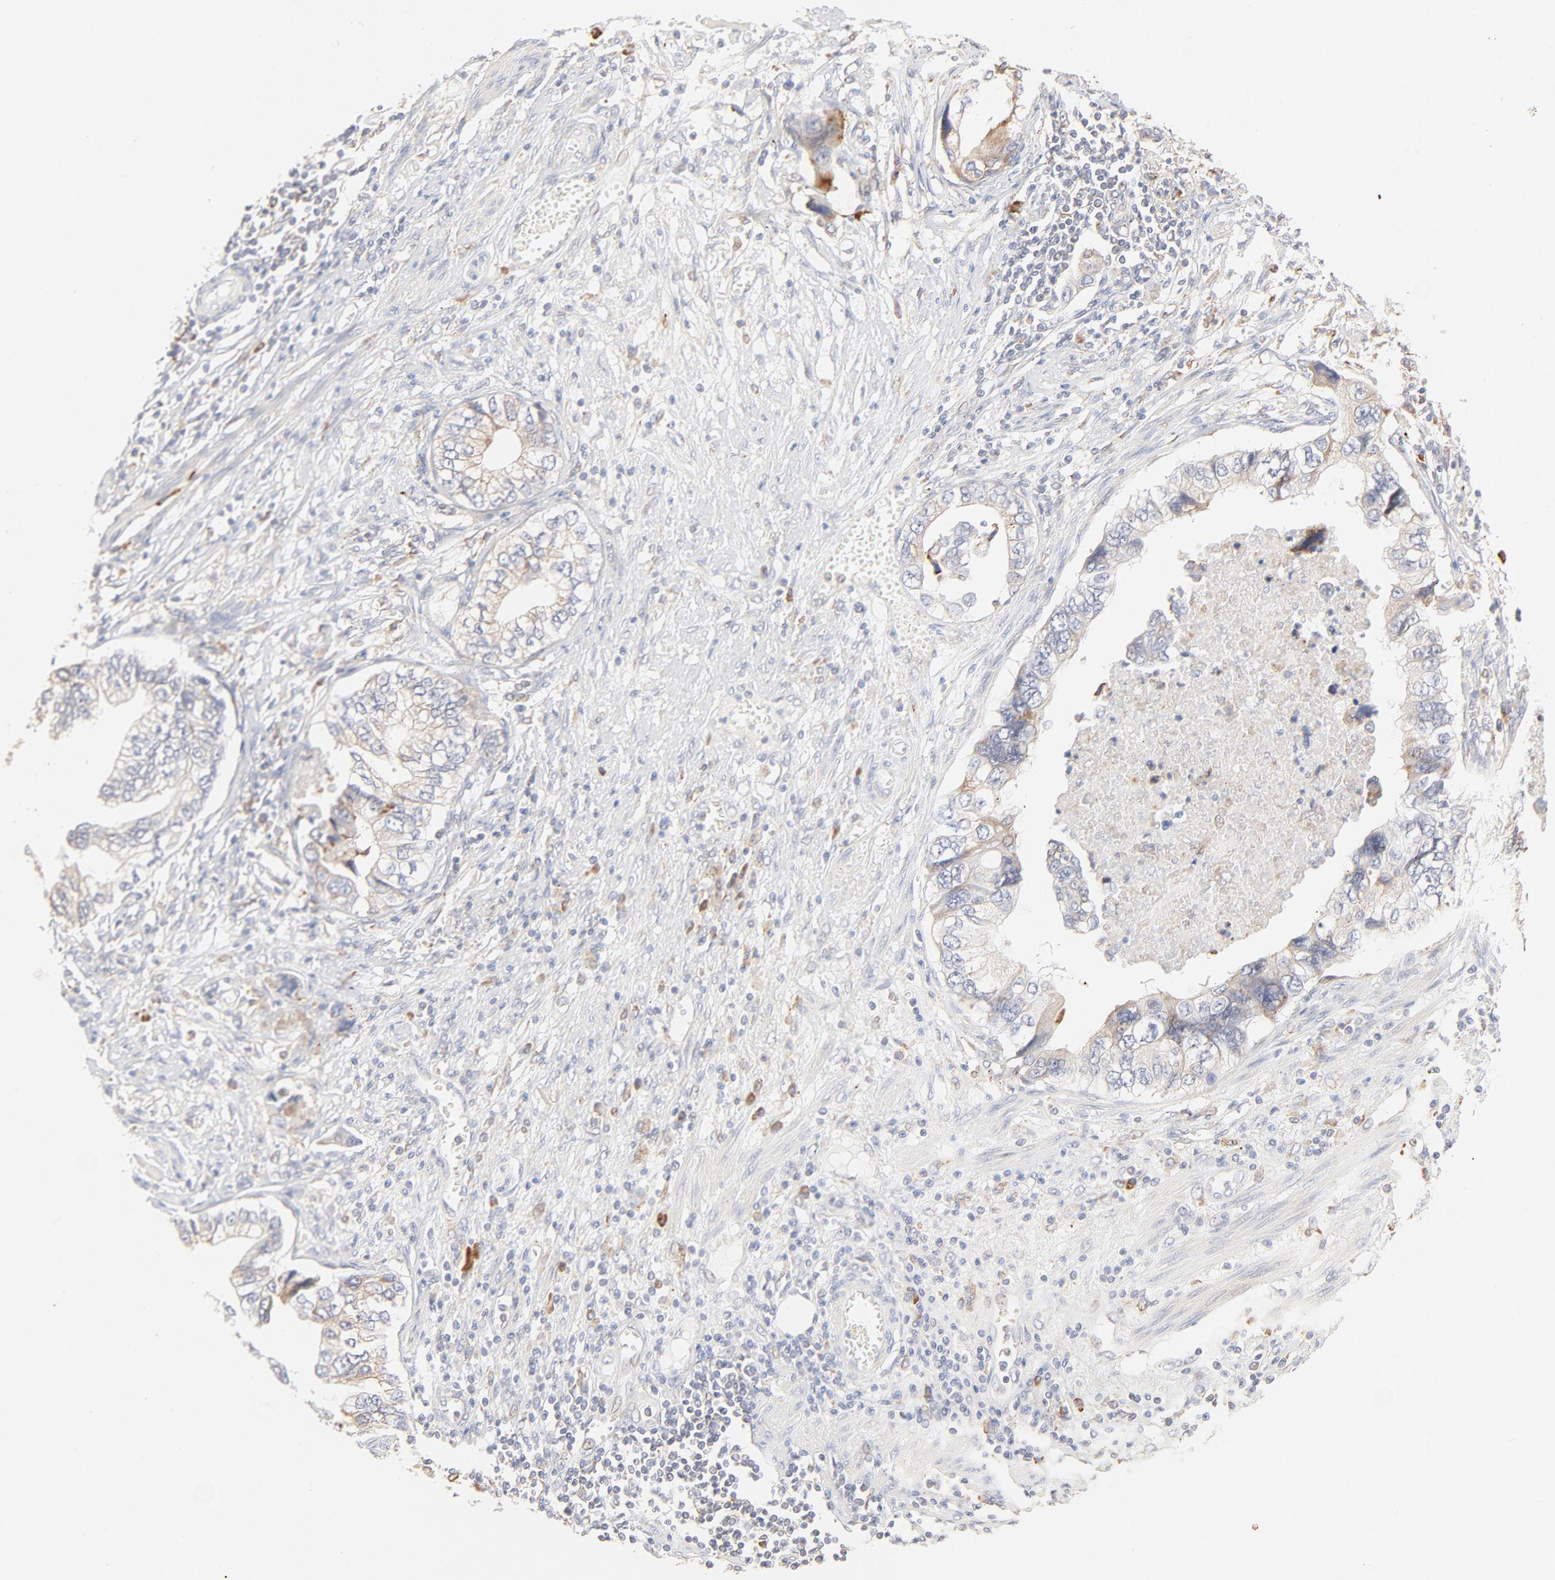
{"staining": {"intensity": "weak", "quantity": "25%-75%", "location": "cytoplasmic/membranous"}, "tissue": "stomach cancer", "cell_type": "Tumor cells", "image_type": "cancer", "snomed": [{"axis": "morphology", "description": "Adenocarcinoma, NOS"}, {"axis": "topography", "description": "Pancreas"}, {"axis": "topography", "description": "Stomach, upper"}], "caption": "High-magnification brightfield microscopy of stomach cancer (adenocarcinoma) stained with DAB (brown) and counterstained with hematoxylin (blue). tumor cells exhibit weak cytoplasmic/membranous staining is appreciated in approximately25%-75% of cells.", "gene": "PARP12", "patient": {"sex": "male", "age": 77}}